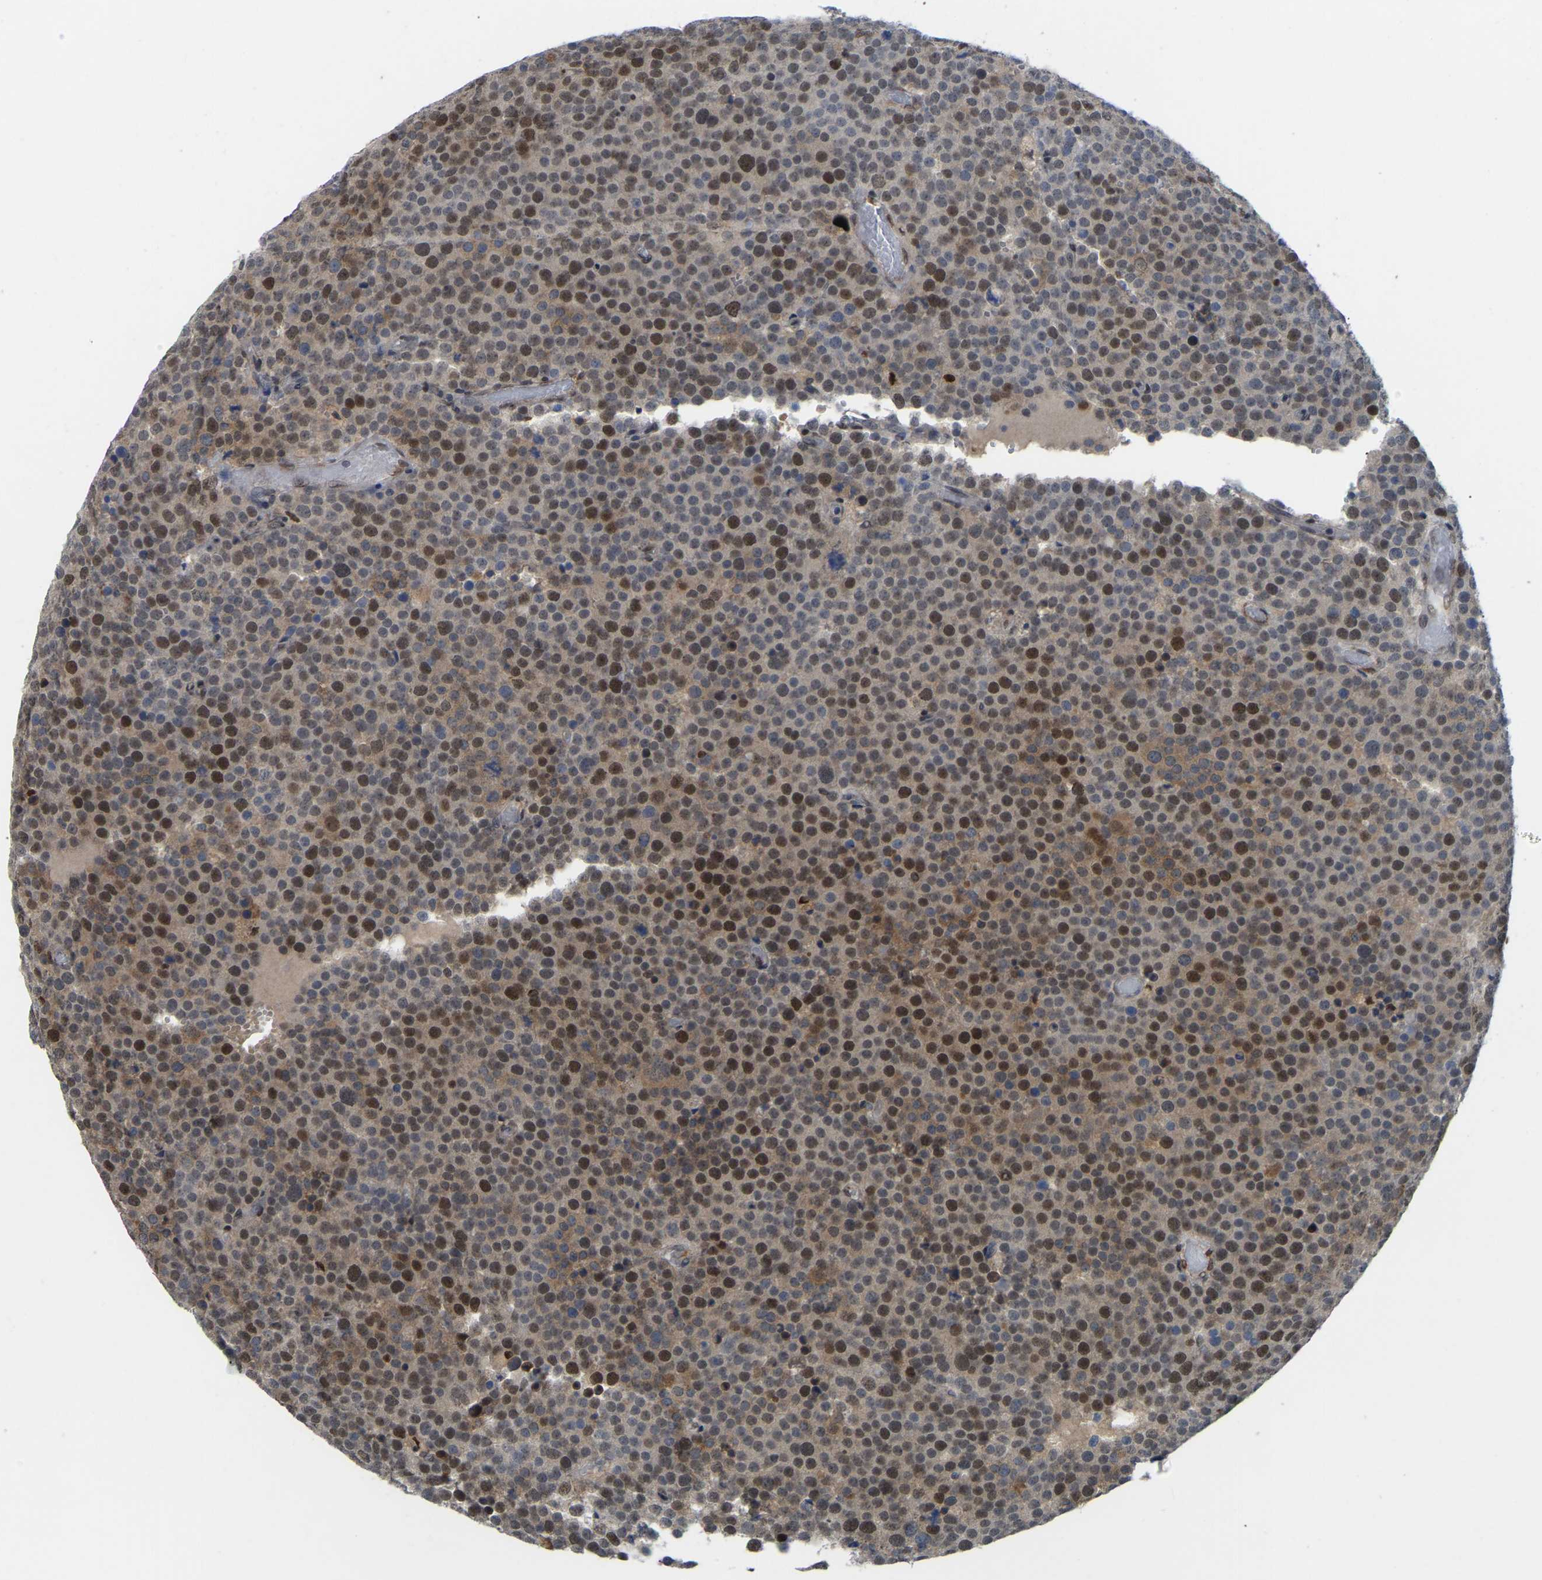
{"staining": {"intensity": "moderate", "quantity": ">75%", "location": "nuclear"}, "tissue": "testis cancer", "cell_type": "Tumor cells", "image_type": "cancer", "snomed": [{"axis": "morphology", "description": "Normal tissue, NOS"}, {"axis": "morphology", "description": "Seminoma, NOS"}, {"axis": "topography", "description": "Testis"}], "caption": "Immunohistochemistry (IHC) image of neoplastic tissue: seminoma (testis) stained using immunohistochemistry reveals medium levels of moderate protein expression localized specifically in the nuclear of tumor cells, appearing as a nuclear brown color.", "gene": "KLRG2", "patient": {"sex": "male", "age": 71}}